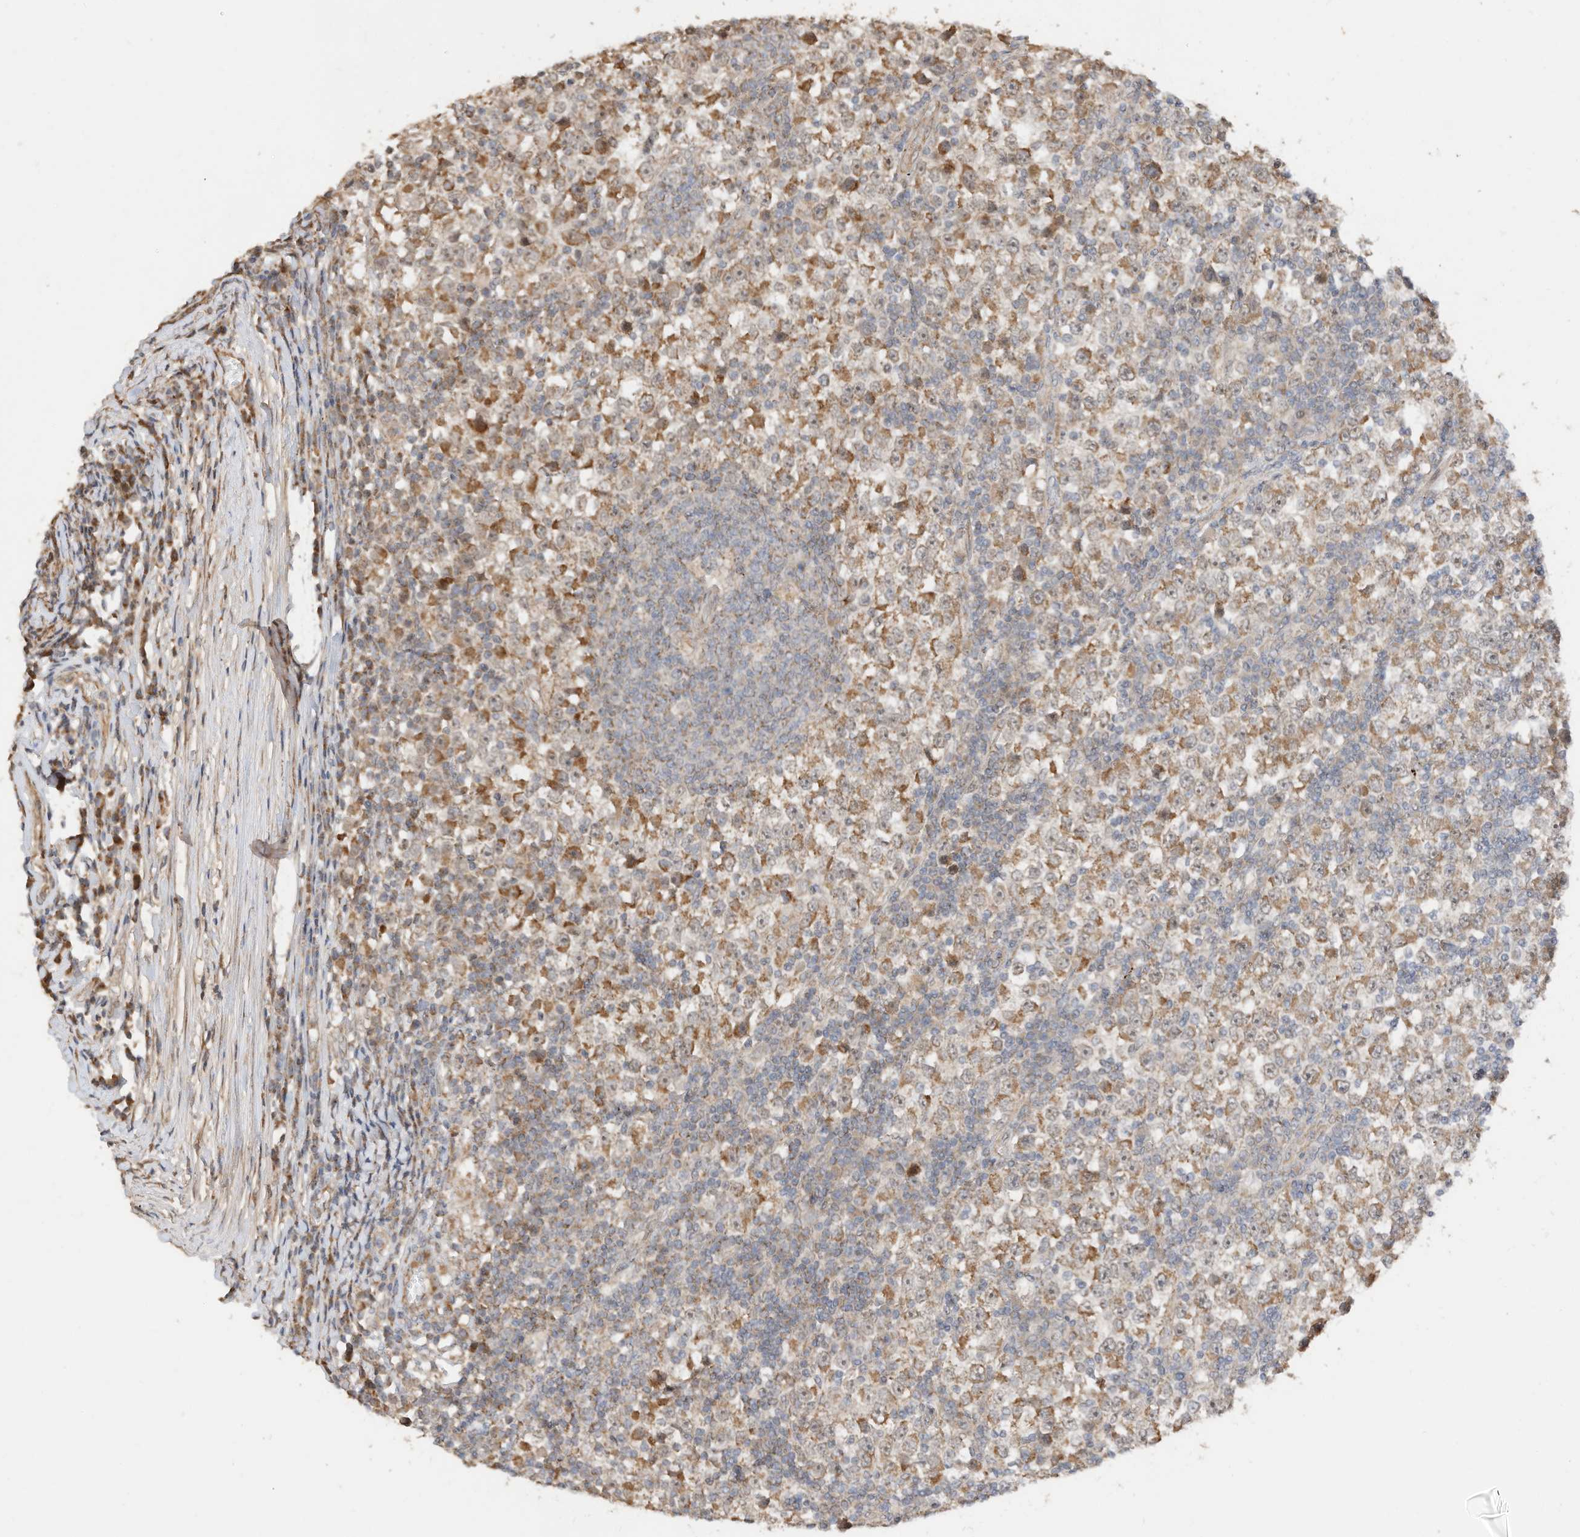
{"staining": {"intensity": "moderate", "quantity": ">75%", "location": "cytoplasmic/membranous"}, "tissue": "testis cancer", "cell_type": "Tumor cells", "image_type": "cancer", "snomed": [{"axis": "morphology", "description": "Seminoma, NOS"}, {"axis": "topography", "description": "Testis"}], "caption": "This is a photomicrograph of immunohistochemistry staining of seminoma (testis), which shows moderate expression in the cytoplasmic/membranous of tumor cells.", "gene": "CAGE1", "patient": {"sex": "male", "age": 65}}